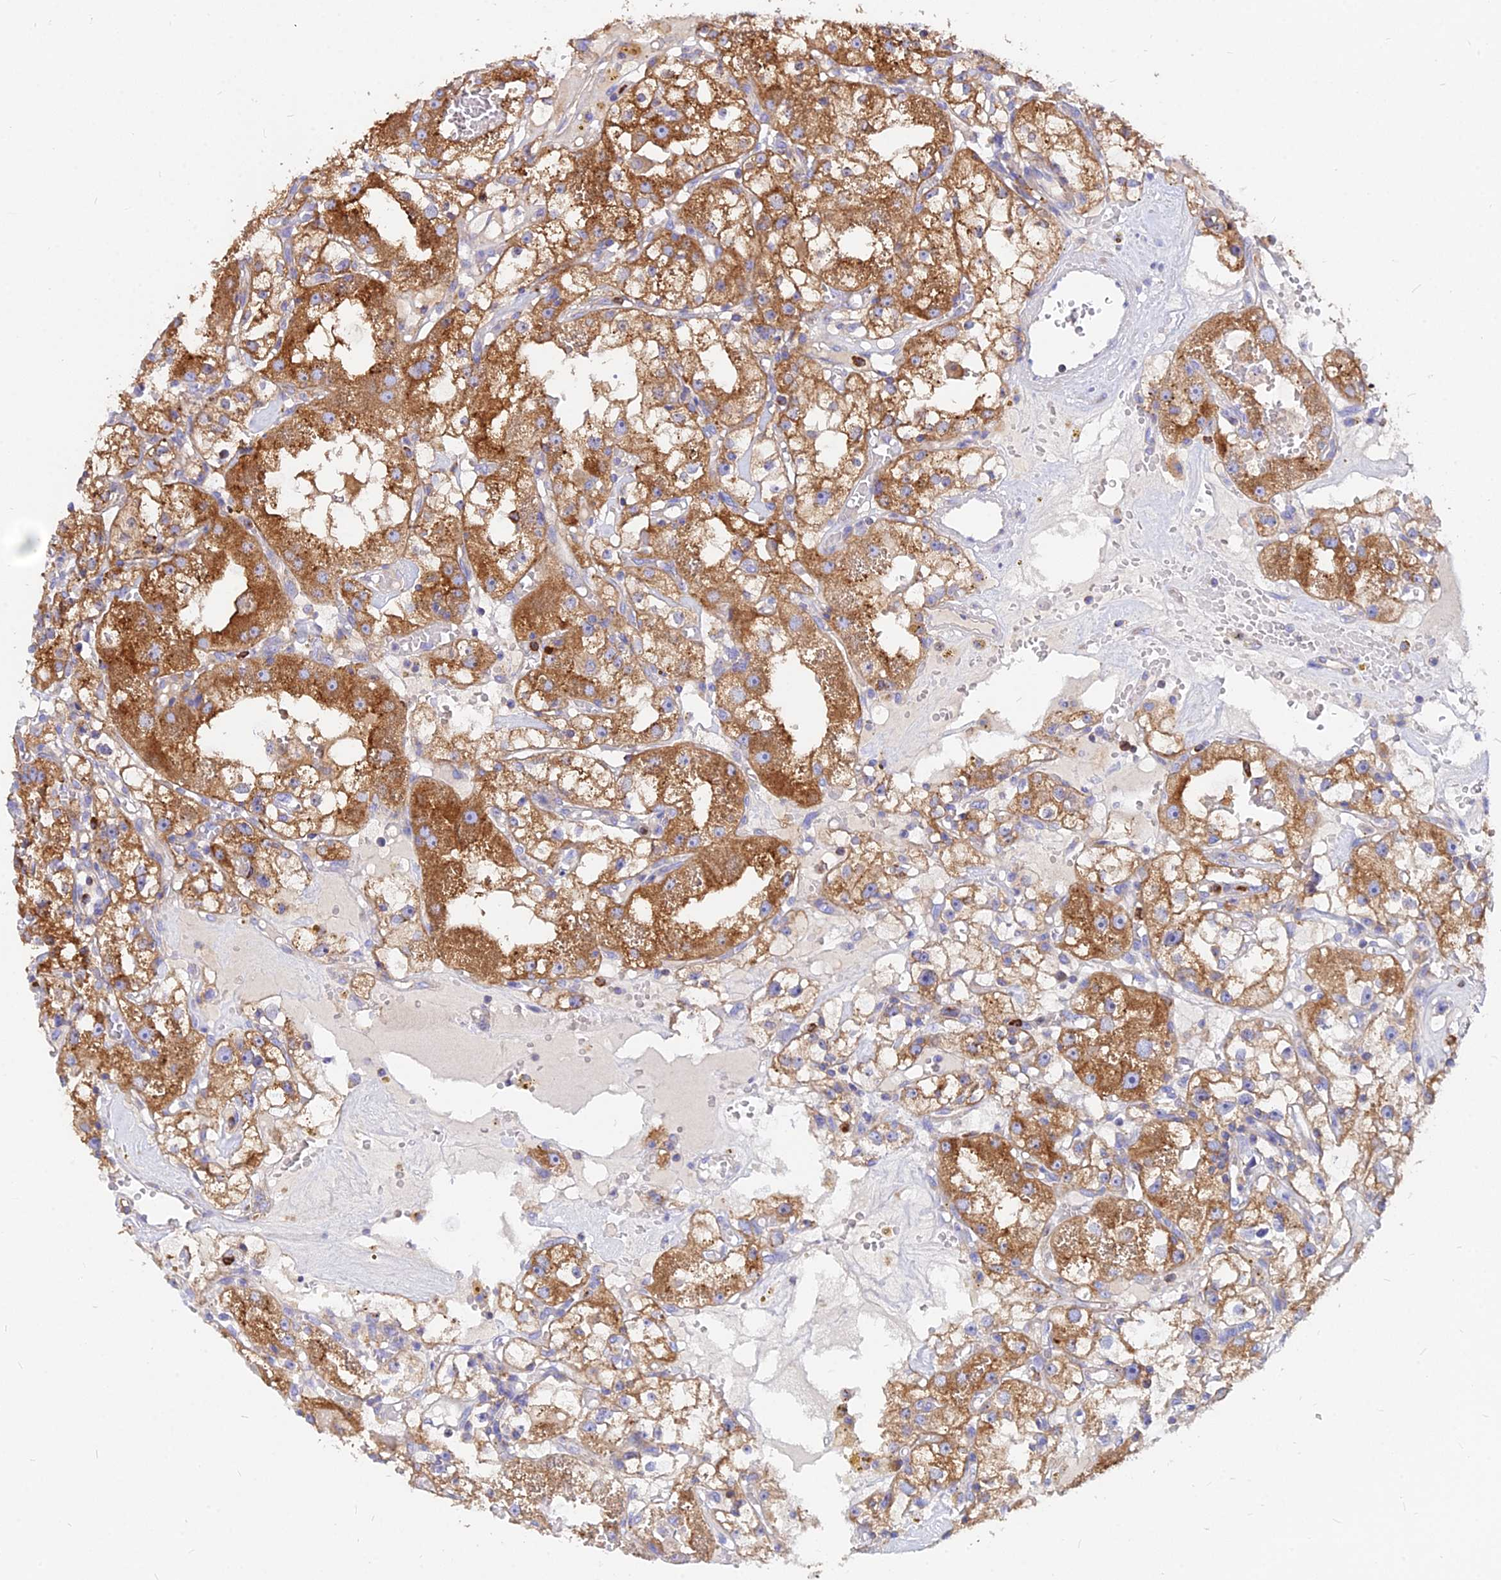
{"staining": {"intensity": "strong", "quantity": "25%-75%", "location": "cytoplasmic/membranous"}, "tissue": "renal cancer", "cell_type": "Tumor cells", "image_type": "cancer", "snomed": [{"axis": "morphology", "description": "Adenocarcinoma, NOS"}, {"axis": "topography", "description": "Kidney"}], "caption": "This micrograph exhibits renal cancer (adenocarcinoma) stained with immunohistochemistry (IHC) to label a protein in brown. The cytoplasmic/membranous of tumor cells show strong positivity for the protein. Nuclei are counter-stained blue.", "gene": "AGTRAP", "patient": {"sex": "male", "age": 56}}